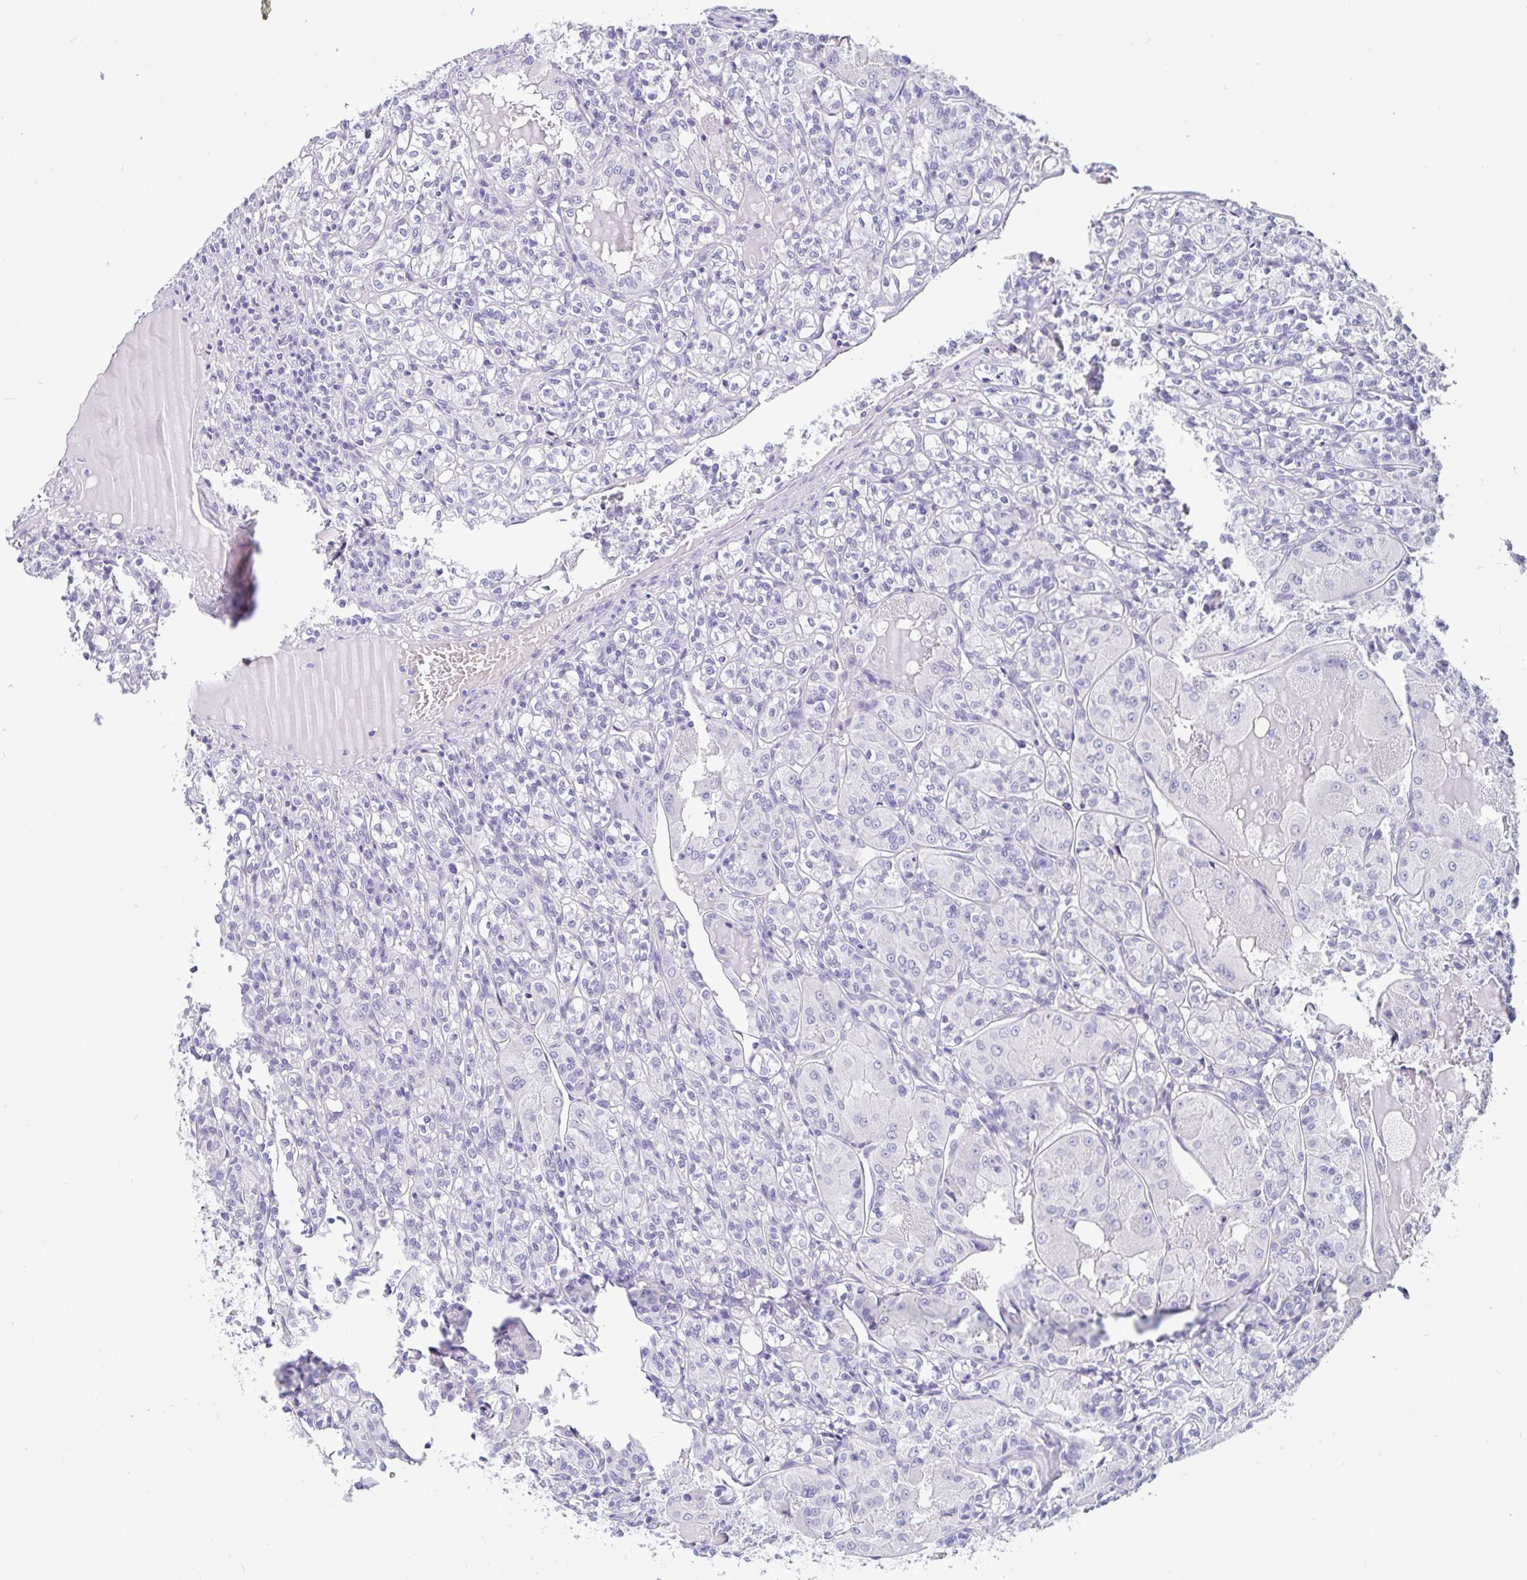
{"staining": {"intensity": "negative", "quantity": "none", "location": "none"}, "tissue": "renal cancer", "cell_type": "Tumor cells", "image_type": "cancer", "snomed": [{"axis": "morphology", "description": "Adenocarcinoma, NOS"}, {"axis": "topography", "description": "Kidney"}], "caption": "The image exhibits no significant positivity in tumor cells of adenocarcinoma (renal).", "gene": "ZPBP2", "patient": {"sex": "male", "age": 36}}